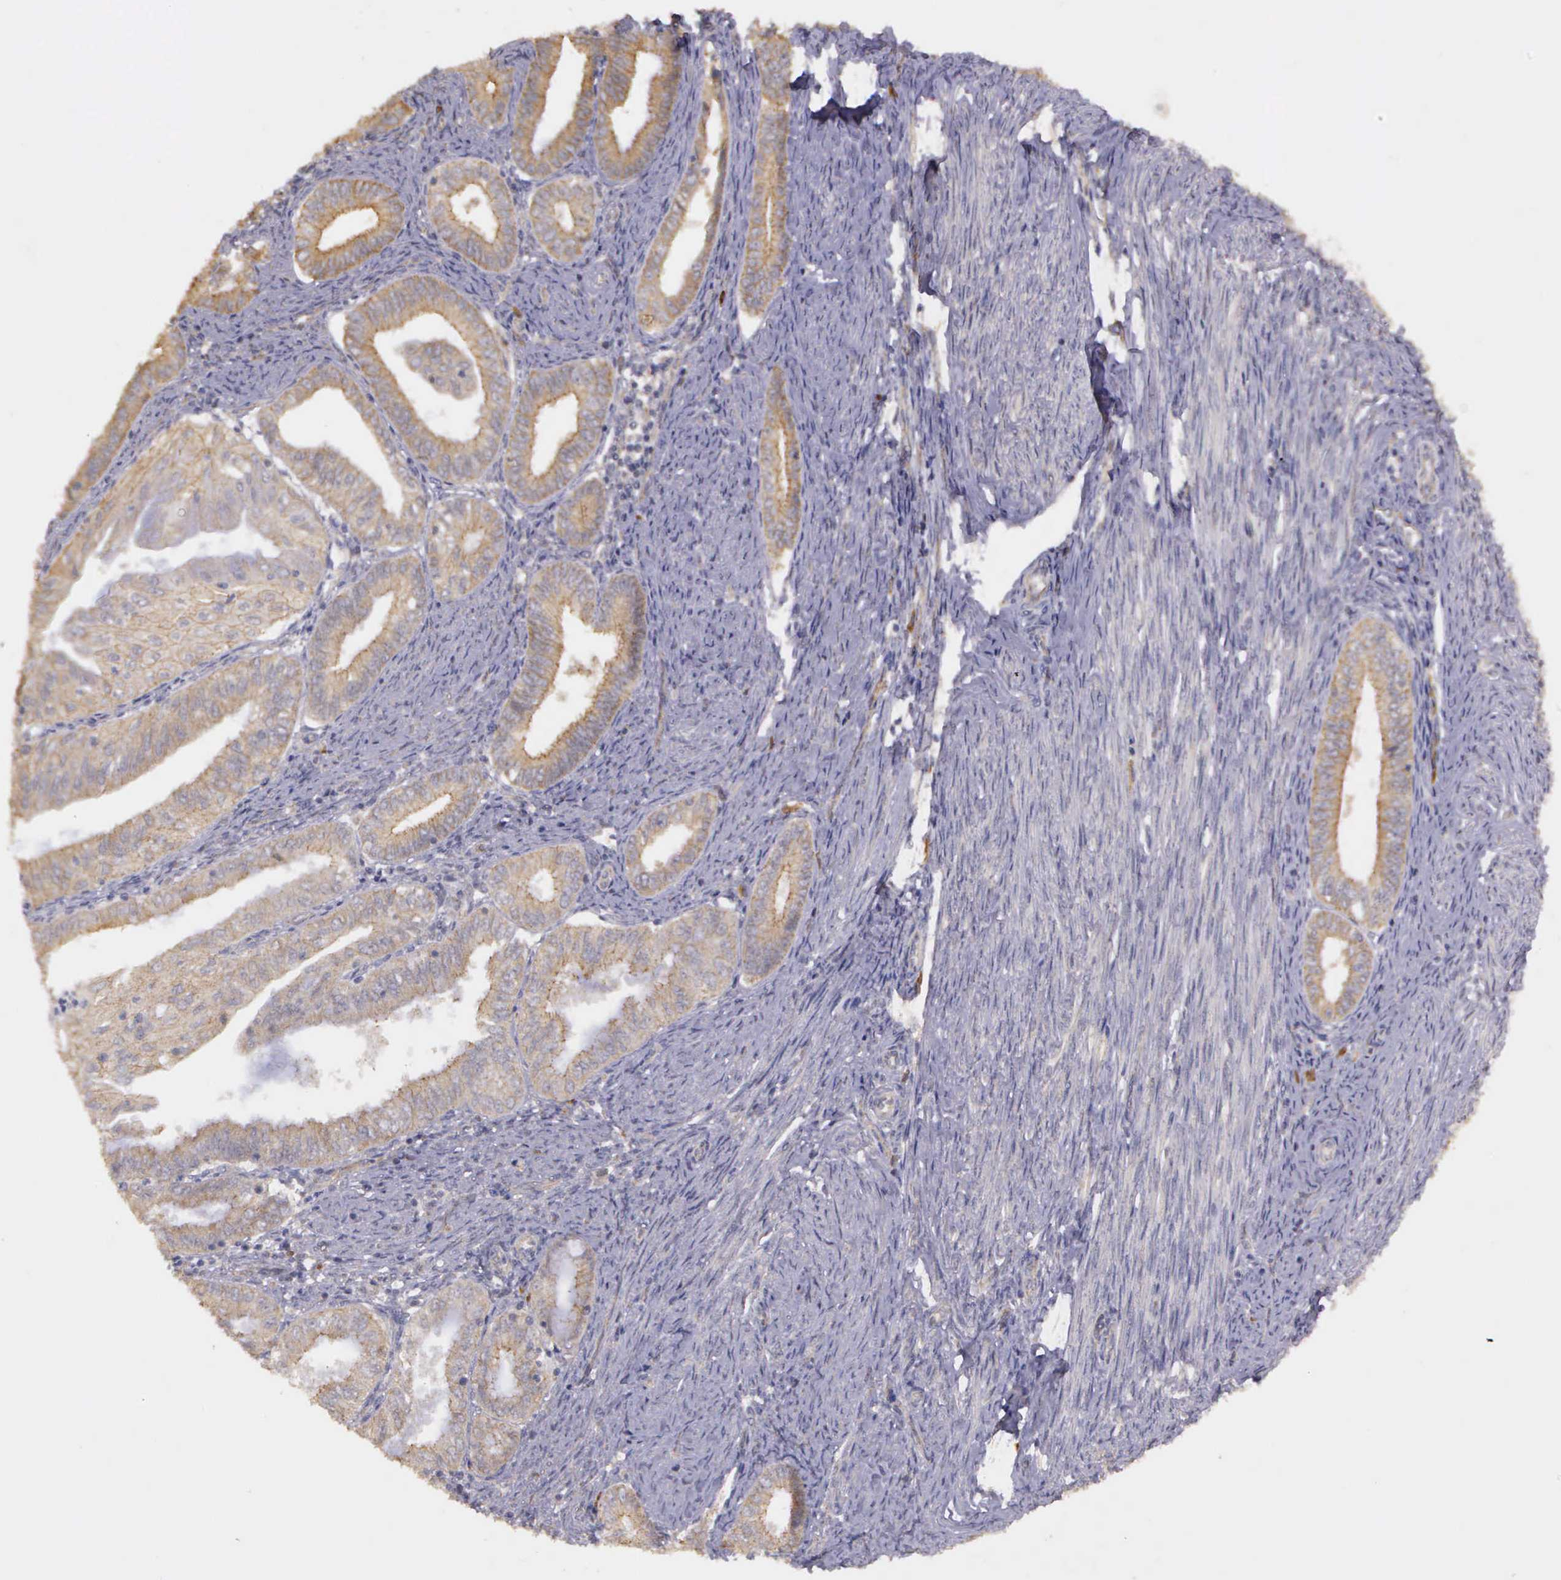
{"staining": {"intensity": "moderate", "quantity": ">75%", "location": "cytoplasmic/membranous"}, "tissue": "endometrial cancer", "cell_type": "Tumor cells", "image_type": "cancer", "snomed": [{"axis": "morphology", "description": "Adenocarcinoma, NOS"}, {"axis": "topography", "description": "Endometrium"}], "caption": "Immunohistochemistry (IHC) micrograph of endometrial adenocarcinoma stained for a protein (brown), which shows medium levels of moderate cytoplasmic/membranous expression in approximately >75% of tumor cells.", "gene": "EIF5", "patient": {"sex": "female", "age": 55}}